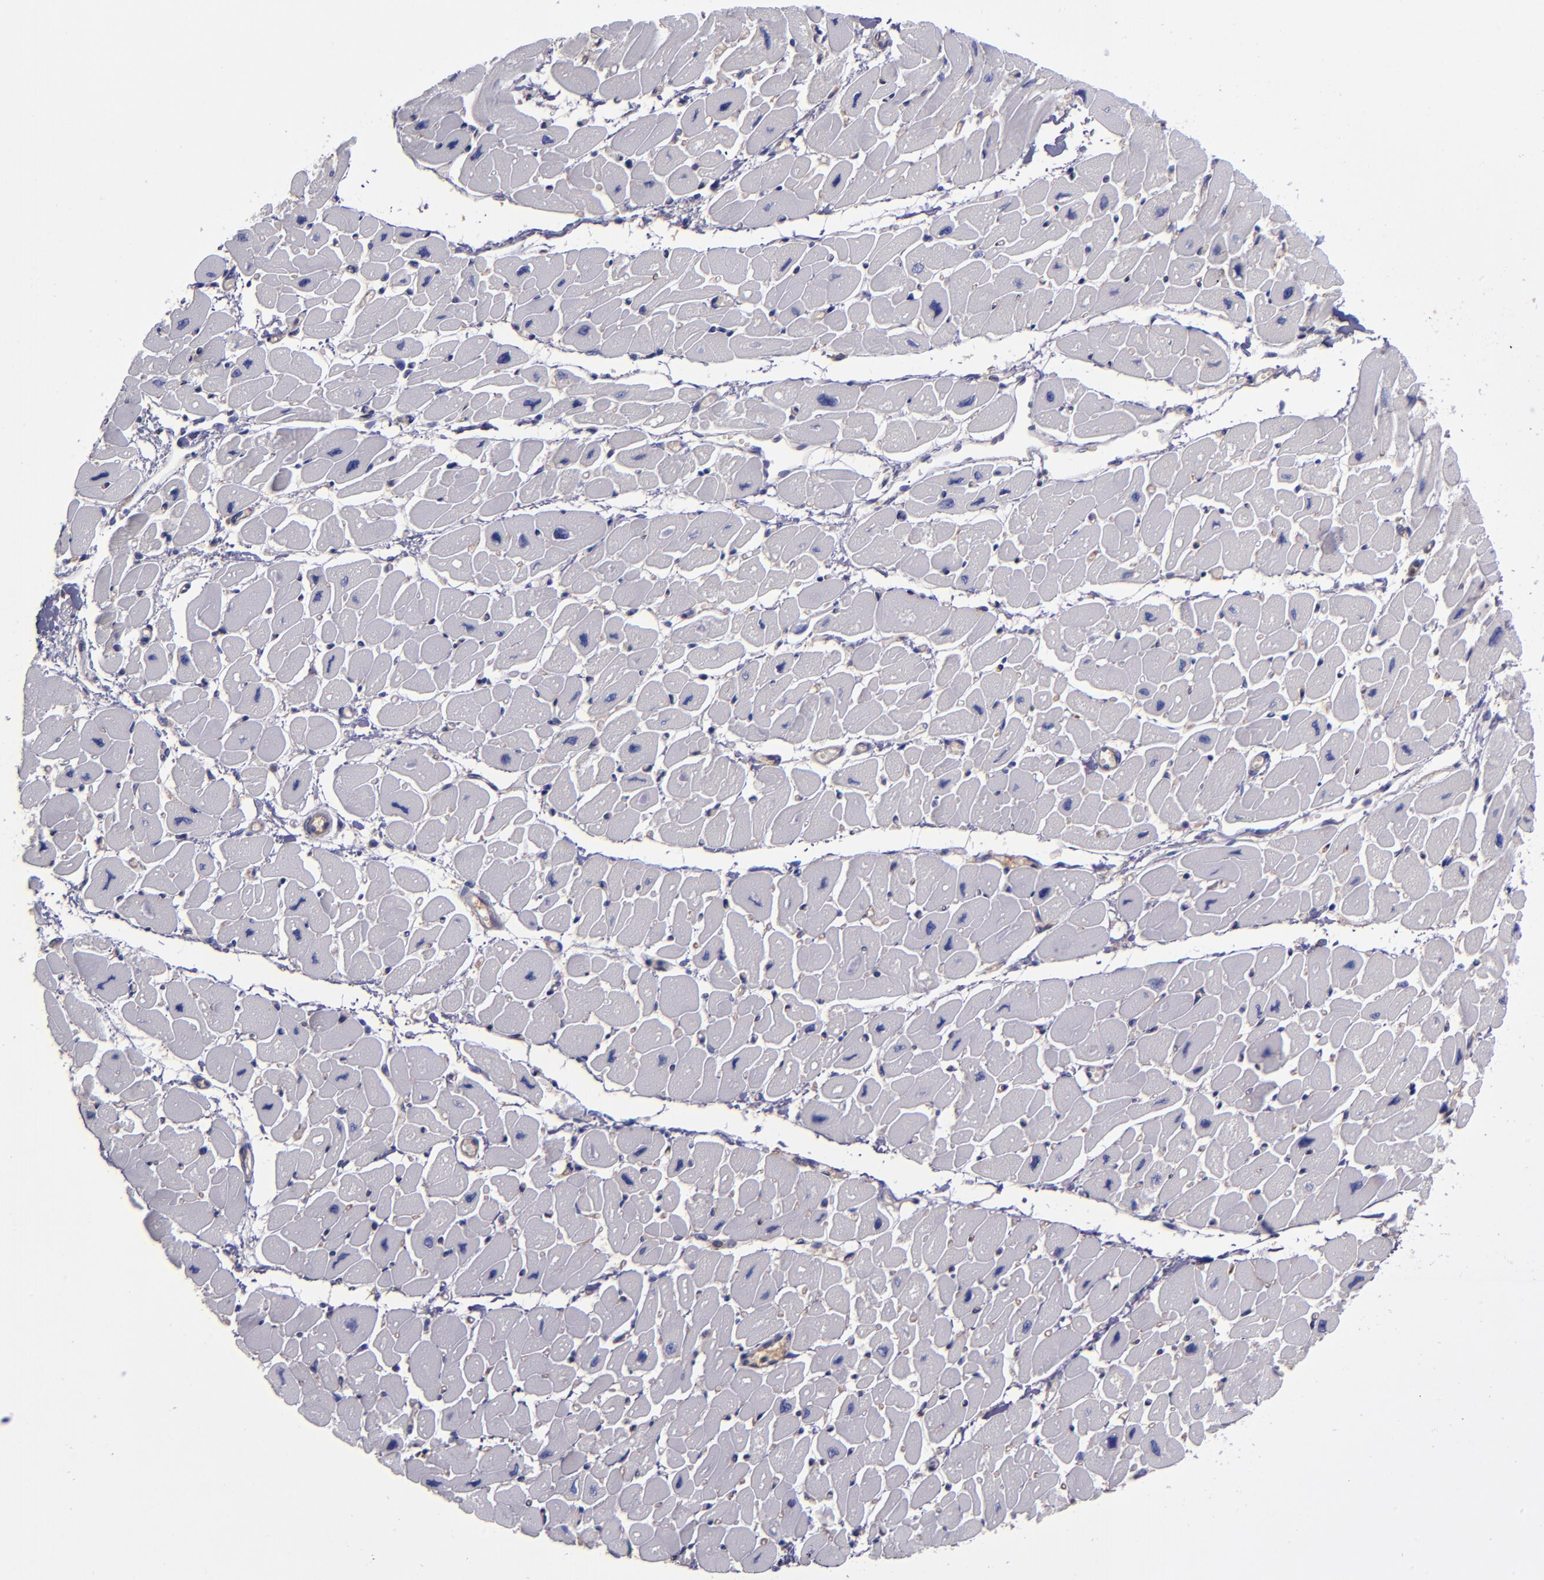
{"staining": {"intensity": "negative", "quantity": "none", "location": "none"}, "tissue": "heart muscle", "cell_type": "Cardiomyocytes", "image_type": "normal", "snomed": [{"axis": "morphology", "description": "Normal tissue, NOS"}, {"axis": "topography", "description": "Heart"}], "caption": "Heart muscle stained for a protein using immunohistochemistry (IHC) reveals no staining cardiomyocytes.", "gene": "CARS1", "patient": {"sex": "female", "age": 54}}